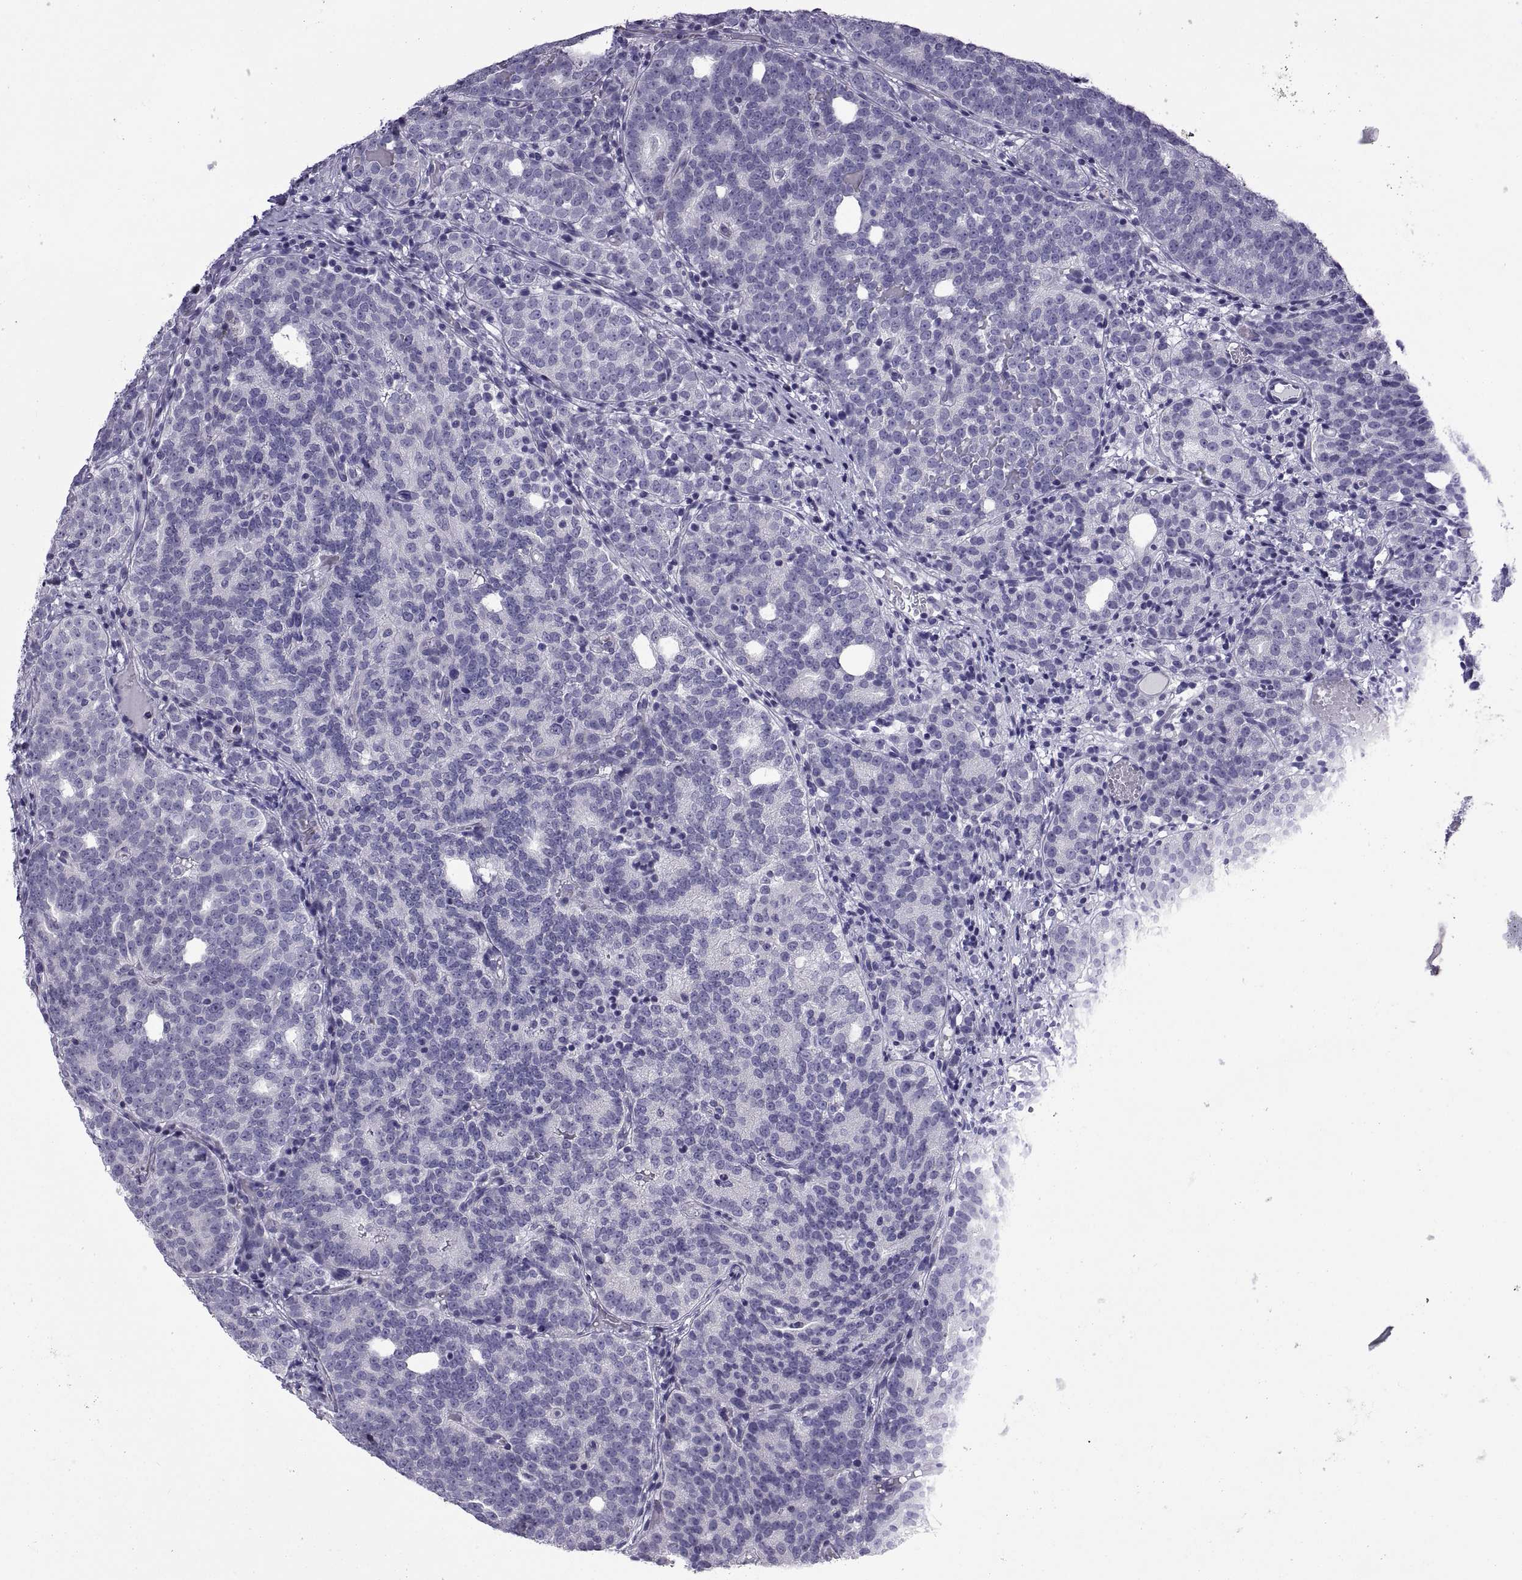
{"staining": {"intensity": "negative", "quantity": "none", "location": "none"}, "tissue": "prostate cancer", "cell_type": "Tumor cells", "image_type": "cancer", "snomed": [{"axis": "morphology", "description": "Adenocarcinoma, High grade"}, {"axis": "topography", "description": "Prostate"}], "caption": "Histopathology image shows no significant protein expression in tumor cells of prostate cancer (adenocarcinoma (high-grade)).", "gene": "SPDYE1", "patient": {"sex": "male", "age": 53}}